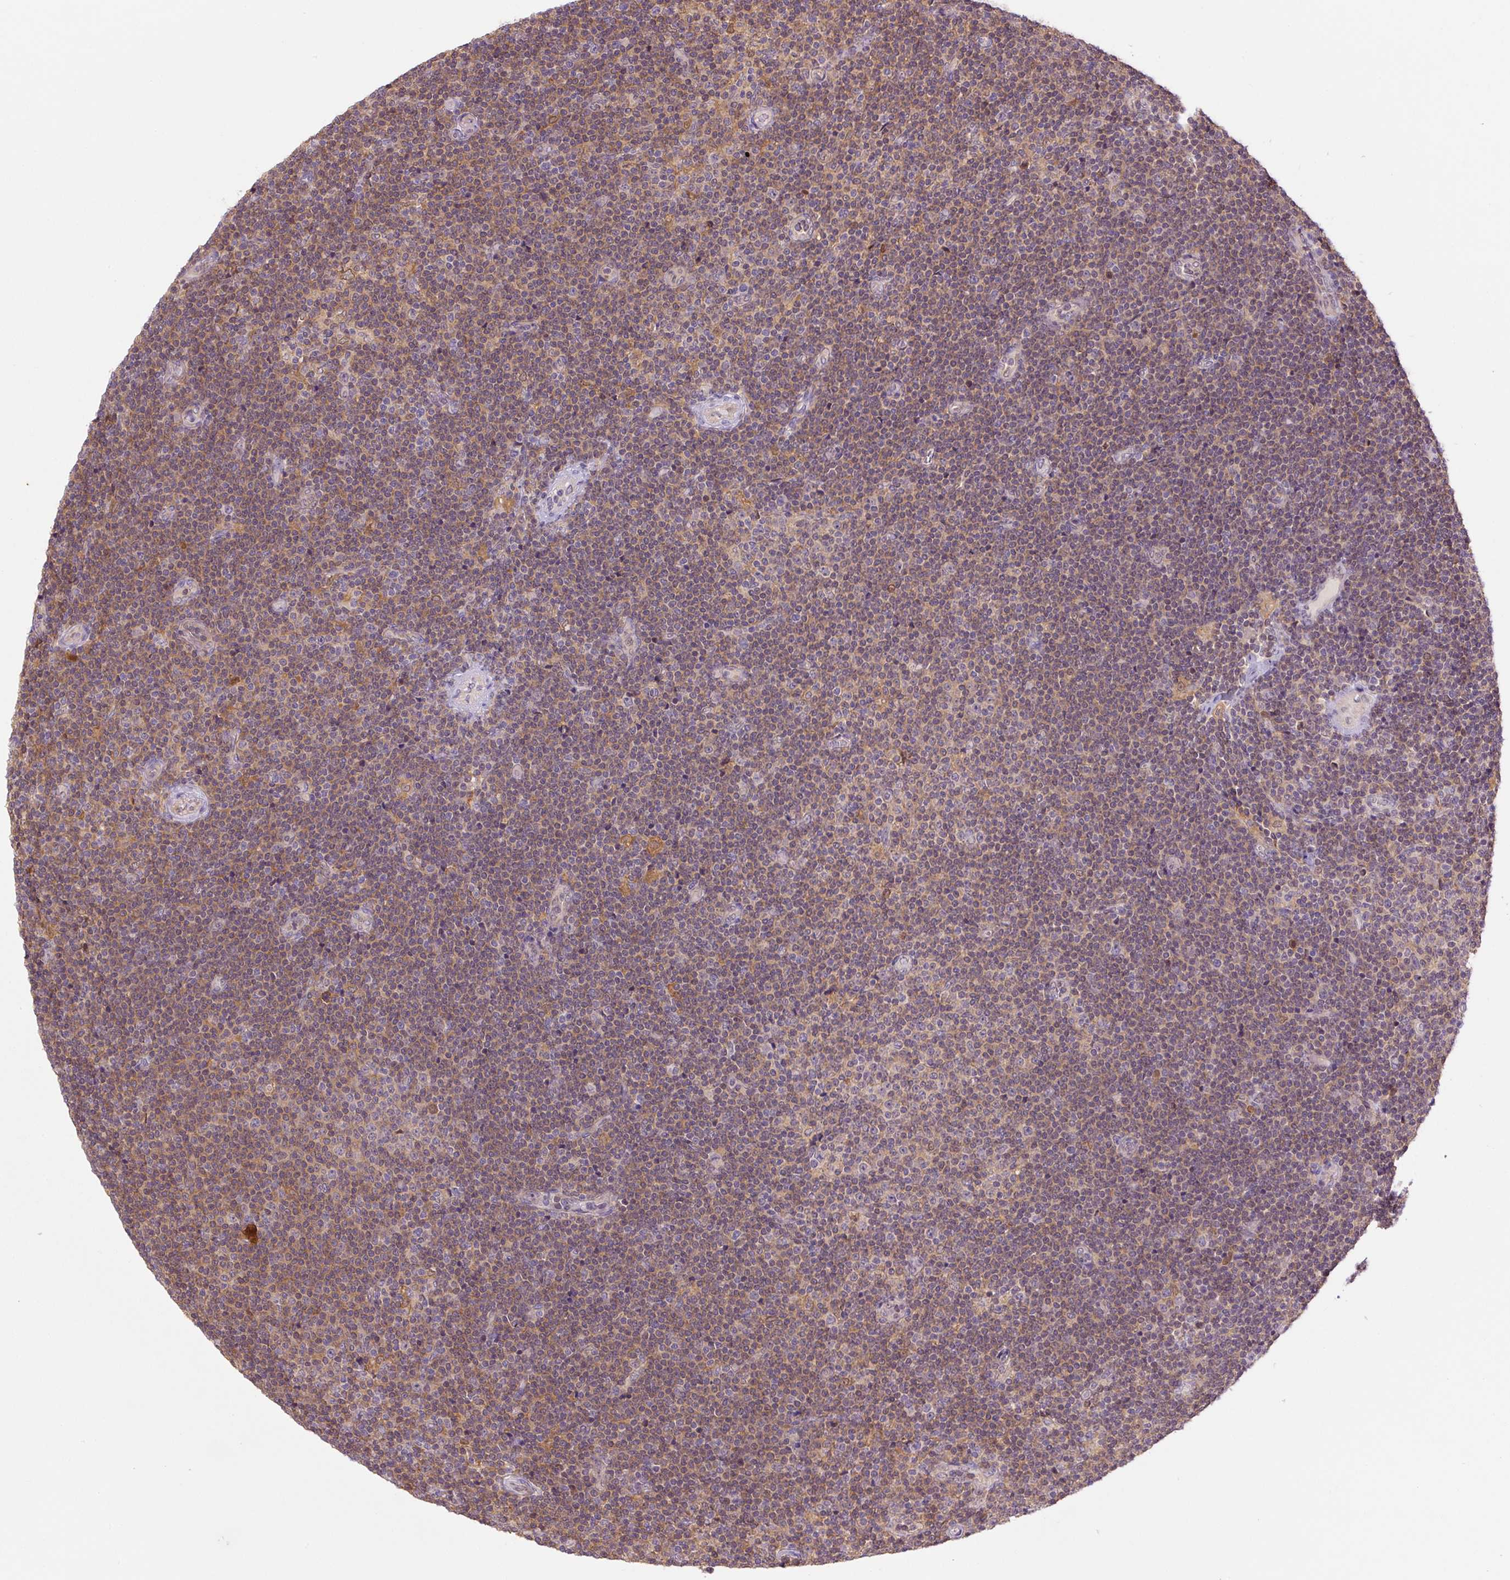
{"staining": {"intensity": "moderate", "quantity": "25%-75%", "location": "cytoplasmic/membranous"}, "tissue": "lymphoma", "cell_type": "Tumor cells", "image_type": "cancer", "snomed": [{"axis": "morphology", "description": "Malignant lymphoma, non-Hodgkin's type, Low grade"}, {"axis": "topography", "description": "Lymph node"}], "caption": "Malignant lymphoma, non-Hodgkin's type (low-grade) stained for a protein reveals moderate cytoplasmic/membranous positivity in tumor cells. (DAB IHC, brown staining for protein, blue staining for nuclei).", "gene": "SPSB2", "patient": {"sex": "male", "age": 48}}